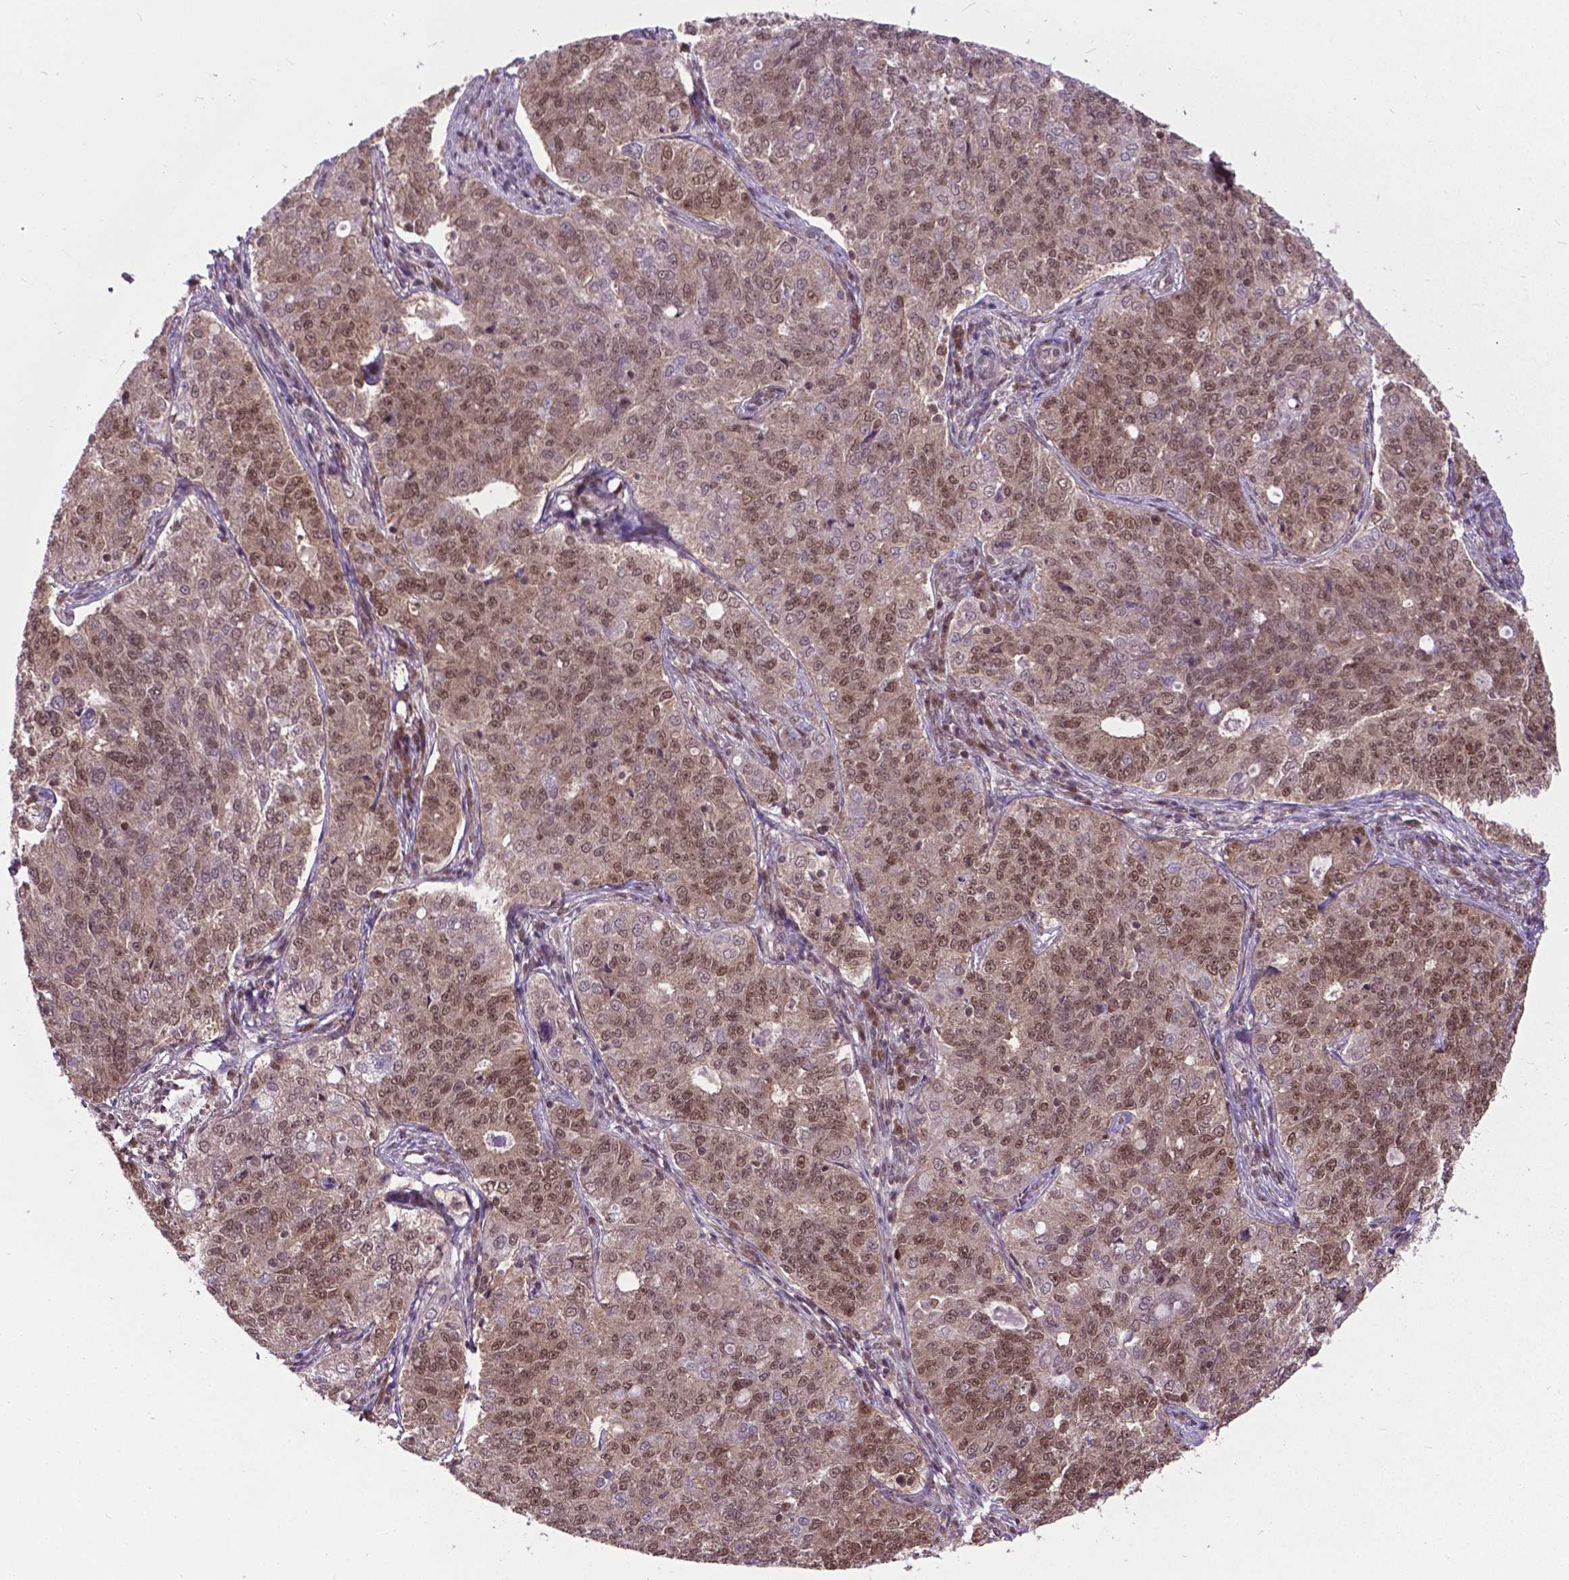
{"staining": {"intensity": "moderate", "quantity": ">75%", "location": "nuclear"}, "tissue": "endometrial cancer", "cell_type": "Tumor cells", "image_type": "cancer", "snomed": [{"axis": "morphology", "description": "Adenocarcinoma, NOS"}, {"axis": "topography", "description": "Endometrium"}], "caption": "Immunohistochemical staining of human adenocarcinoma (endometrial) displays moderate nuclear protein positivity in about >75% of tumor cells. The staining was performed using DAB, with brown indicating positive protein expression. Nuclei are stained blue with hematoxylin.", "gene": "FAF1", "patient": {"sex": "female", "age": 43}}